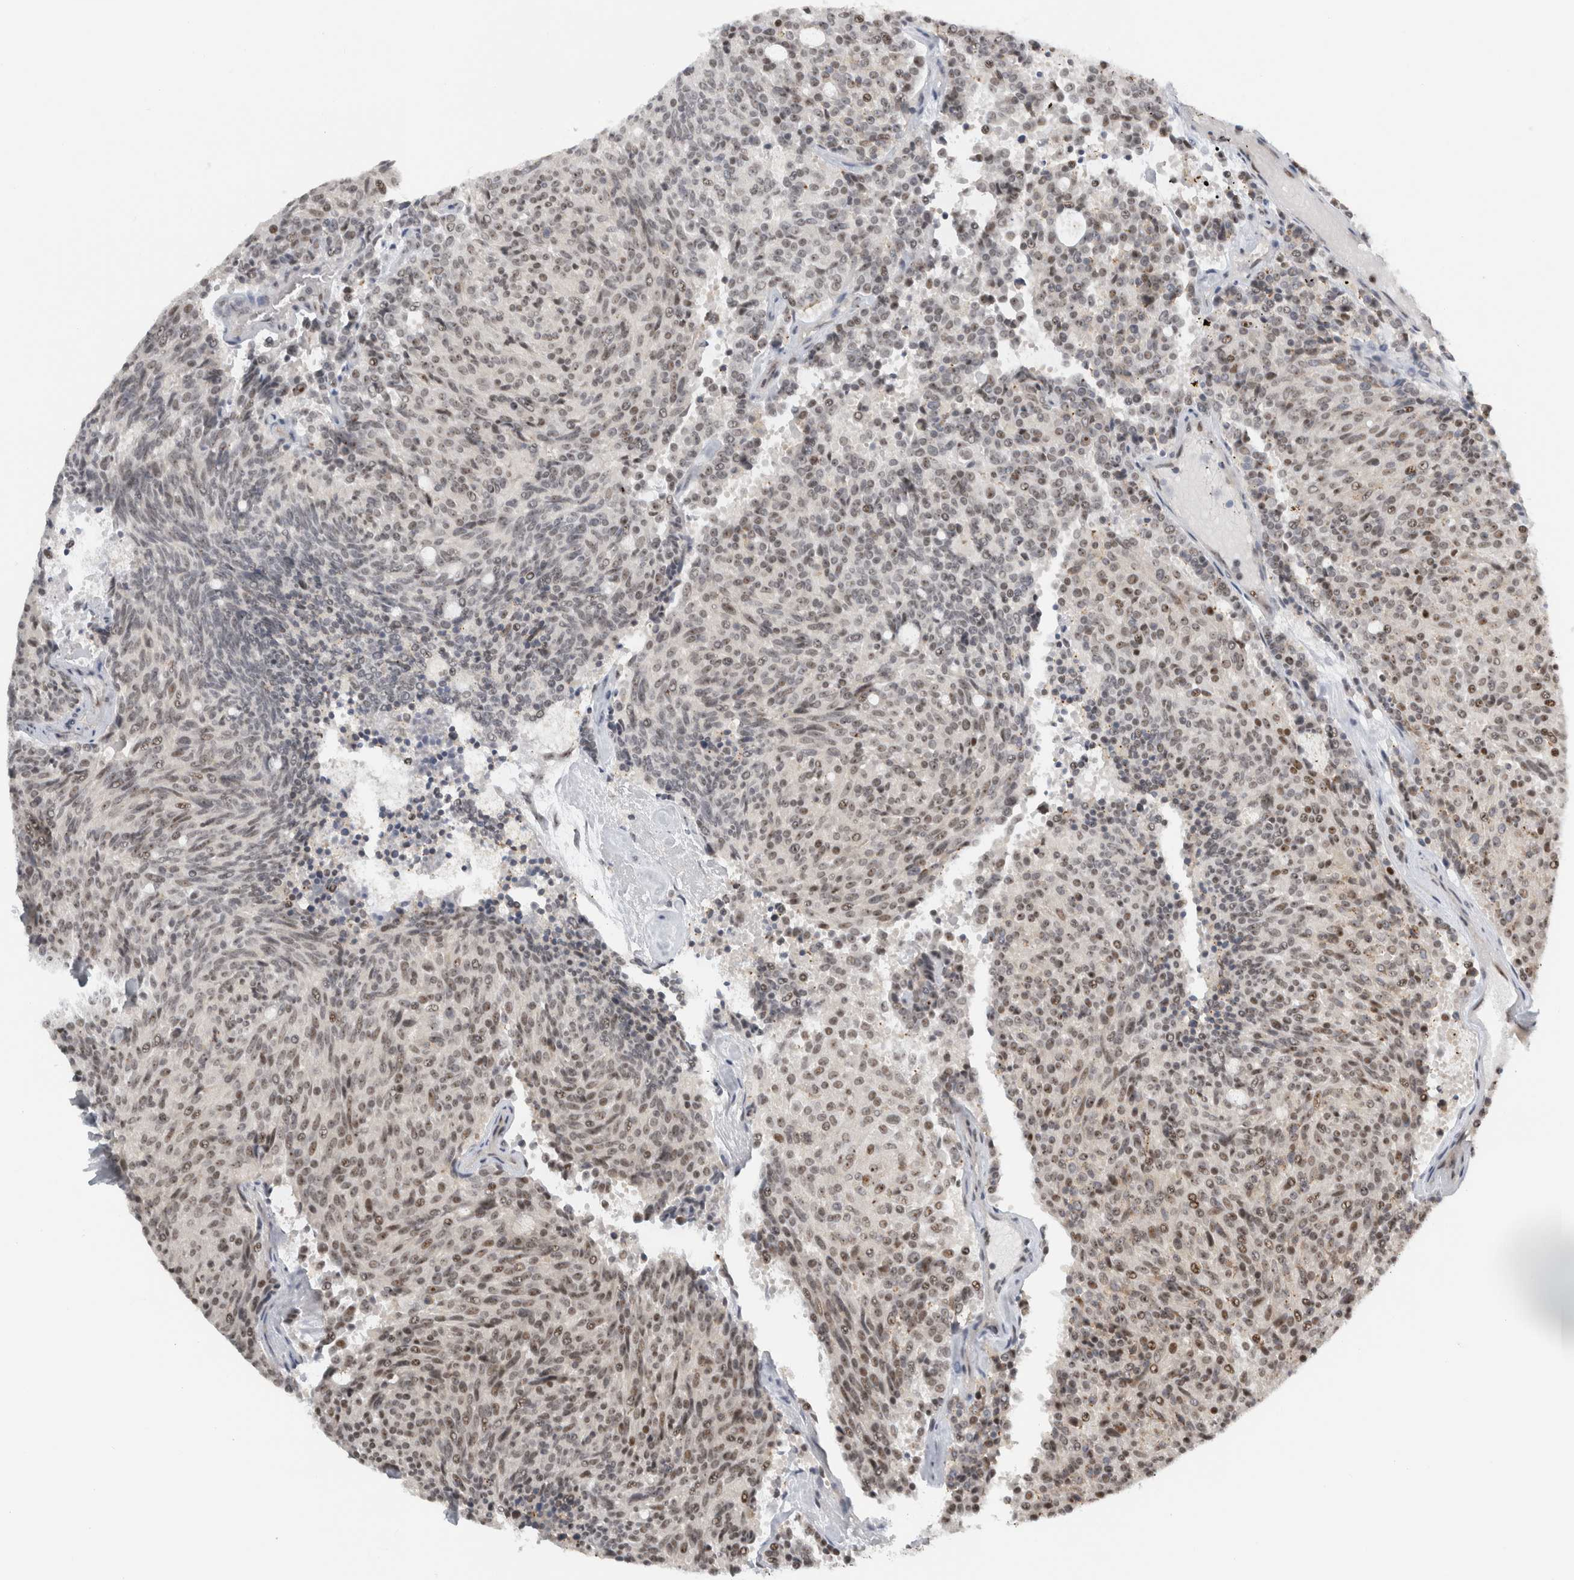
{"staining": {"intensity": "weak", "quantity": "25%-75%", "location": "nuclear"}, "tissue": "carcinoid", "cell_type": "Tumor cells", "image_type": "cancer", "snomed": [{"axis": "morphology", "description": "Carcinoid, malignant, NOS"}, {"axis": "topography", "description": "Pancreas"}], "caption": "DAB immunohistochemical staining of carcinoid demonstrates weak nuclear protein staining in approximately 25%-75% of tumor cells.", "gene": "EBNA1BP2", "patient": {"sex": "female", "age": 54}}